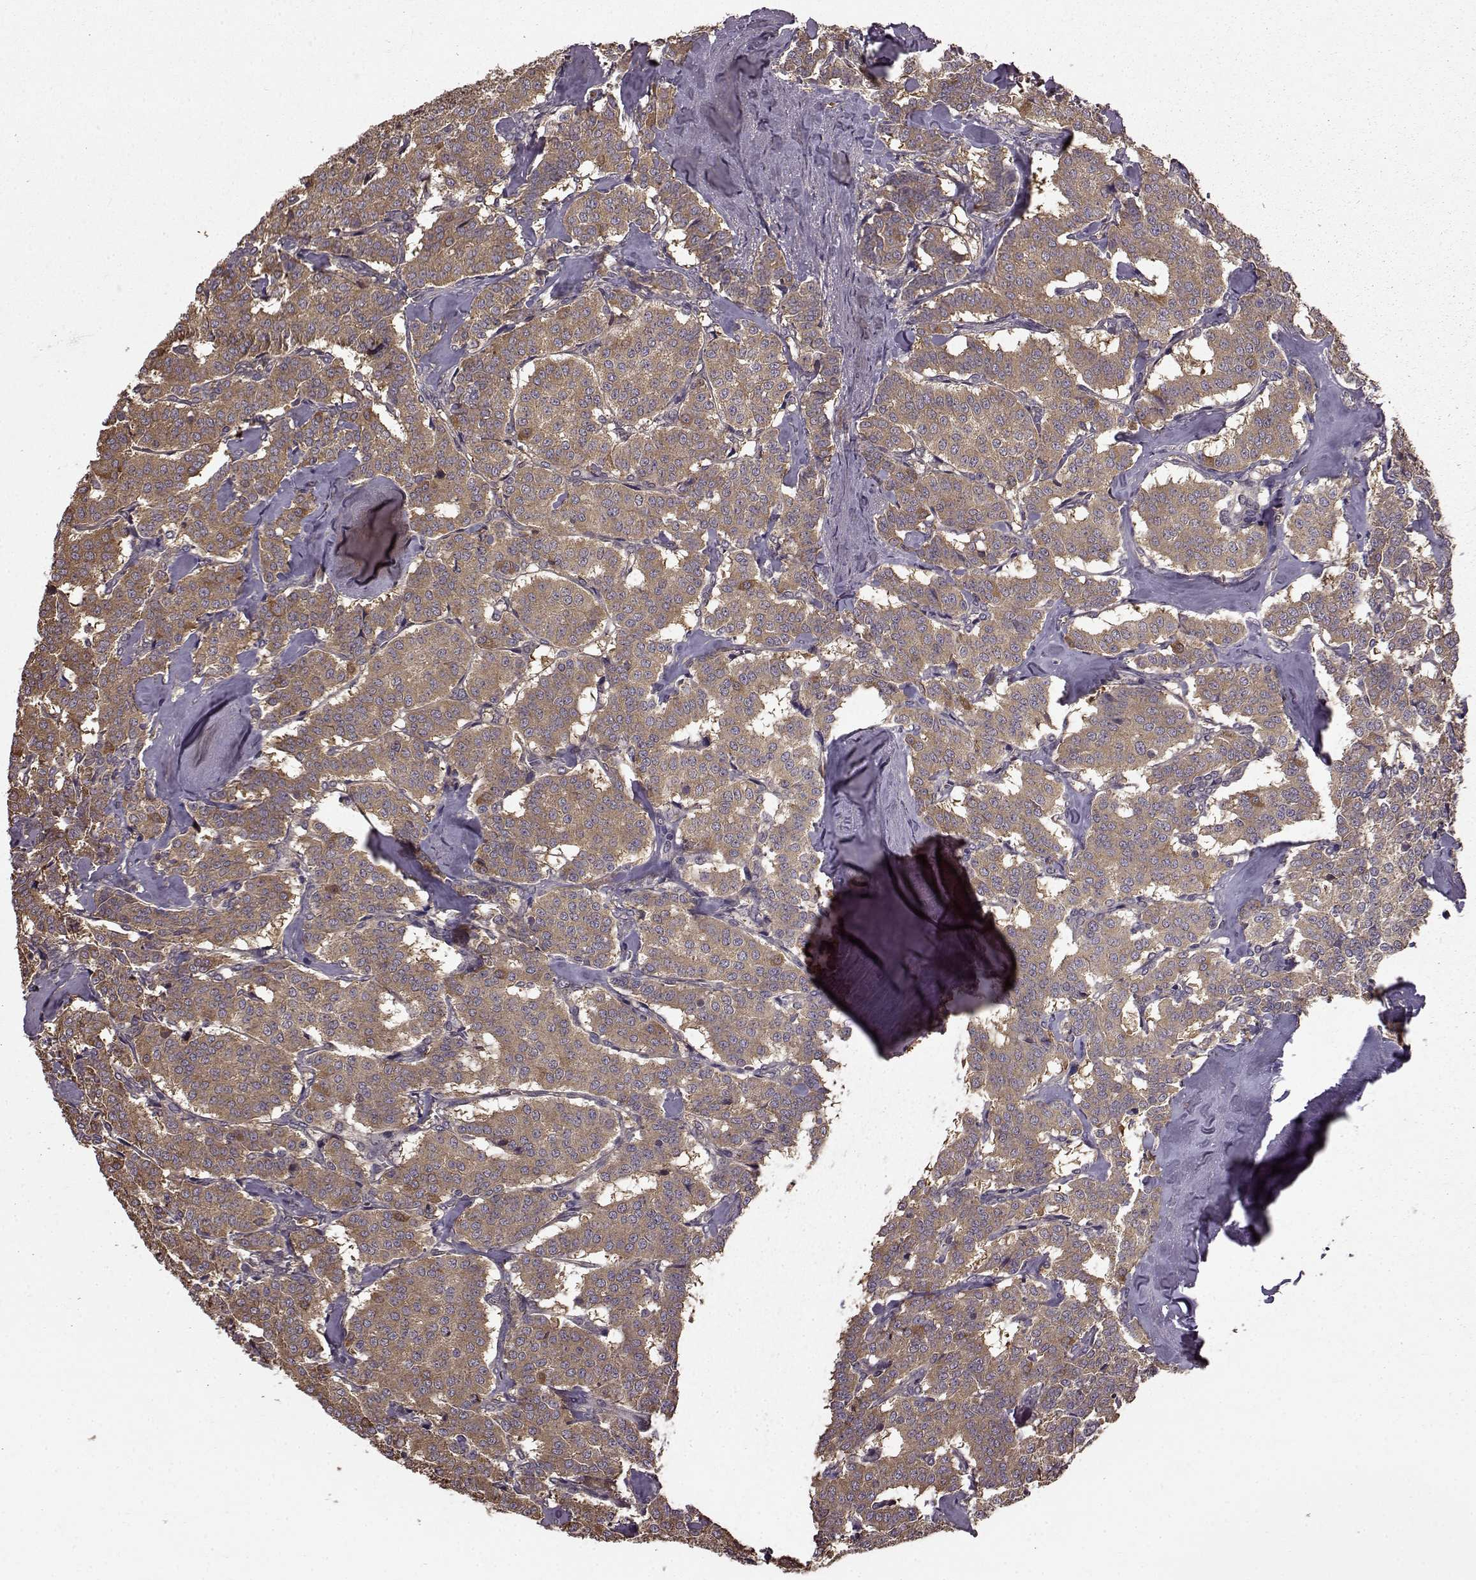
{"staining": {"intensity": "moderate", "quantity": "25%-75%", "location": "cytoplasmic/membranous"}, "tissue": "carcinoid", "cell_type": "Tumor cells", "image_type": "cancer", "snomed": [{"axis": "morphology", "description": "Carcinoid, malignant, NOS"}, {"axis": "topography", "description": "Lung"}], "caption": "IHC of carcinoid demonstrates medium levels of moderate cytoplasmic/membranous positivity in approximately 25%-75% of tumor cells. (DAB IHC with brightfield microscopy, high magnification).", "gene": "NME1-NME2", "patient": {"sex": "female", "age": 46}}